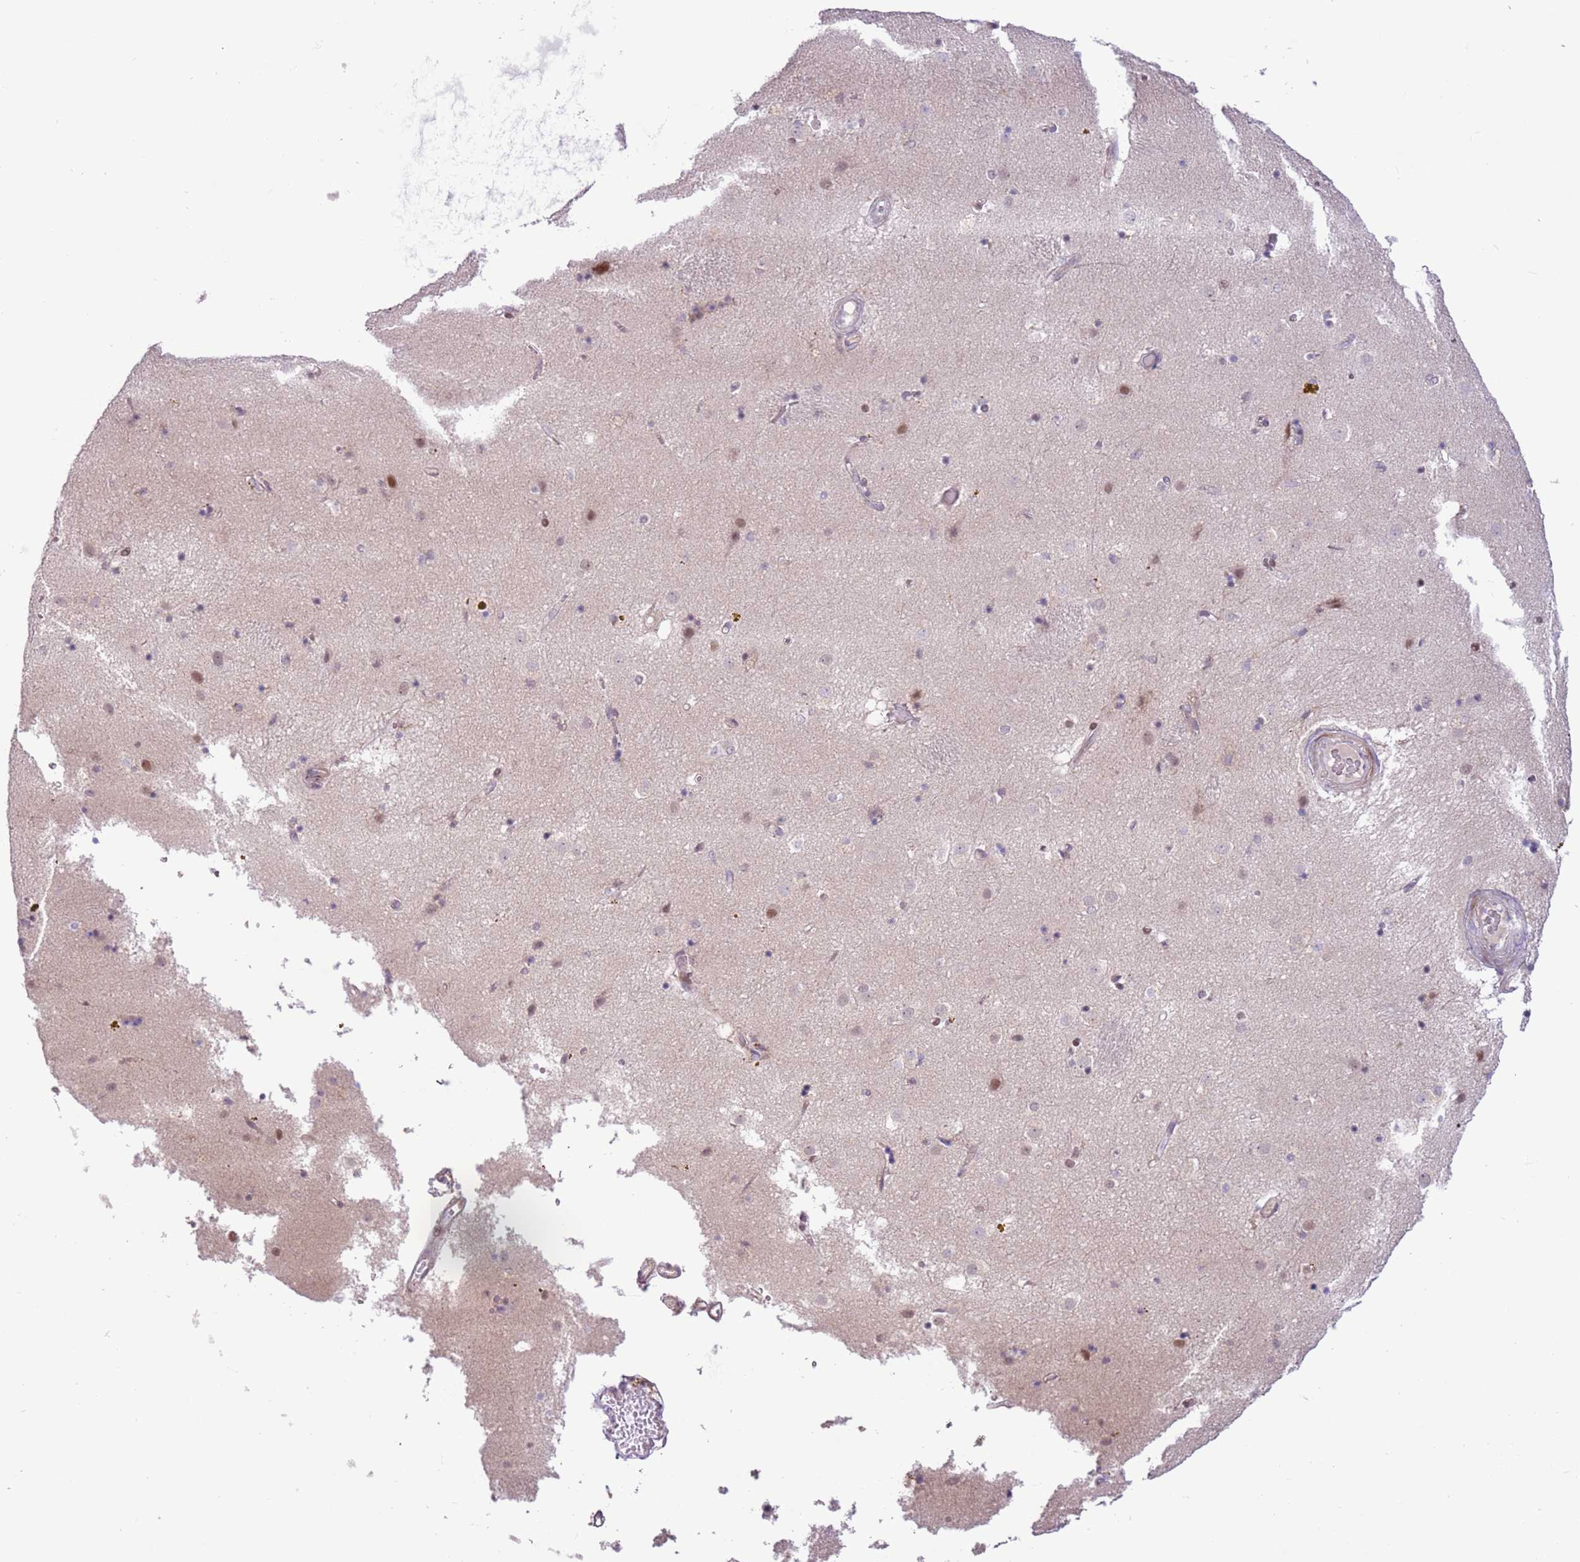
{"staining": {"intensity": "moderate", "quantity": "<25%", "location": "nuclear"}, "tissue": "caudate", "cell_type": "Glial cells", "image_type": "normal", "snomed": [{"axis": "morphology", "description": "Normal tissue, NOS"}, {"axis": "topography", "description": "Lateral ventricle wall"}], "caption": "Moderate nuclear expression is identified in approximately <25% of glial cells in unremarkable caudate.", "gene": "MLLT11", "patient": {"sex": "male", "age": 70}}